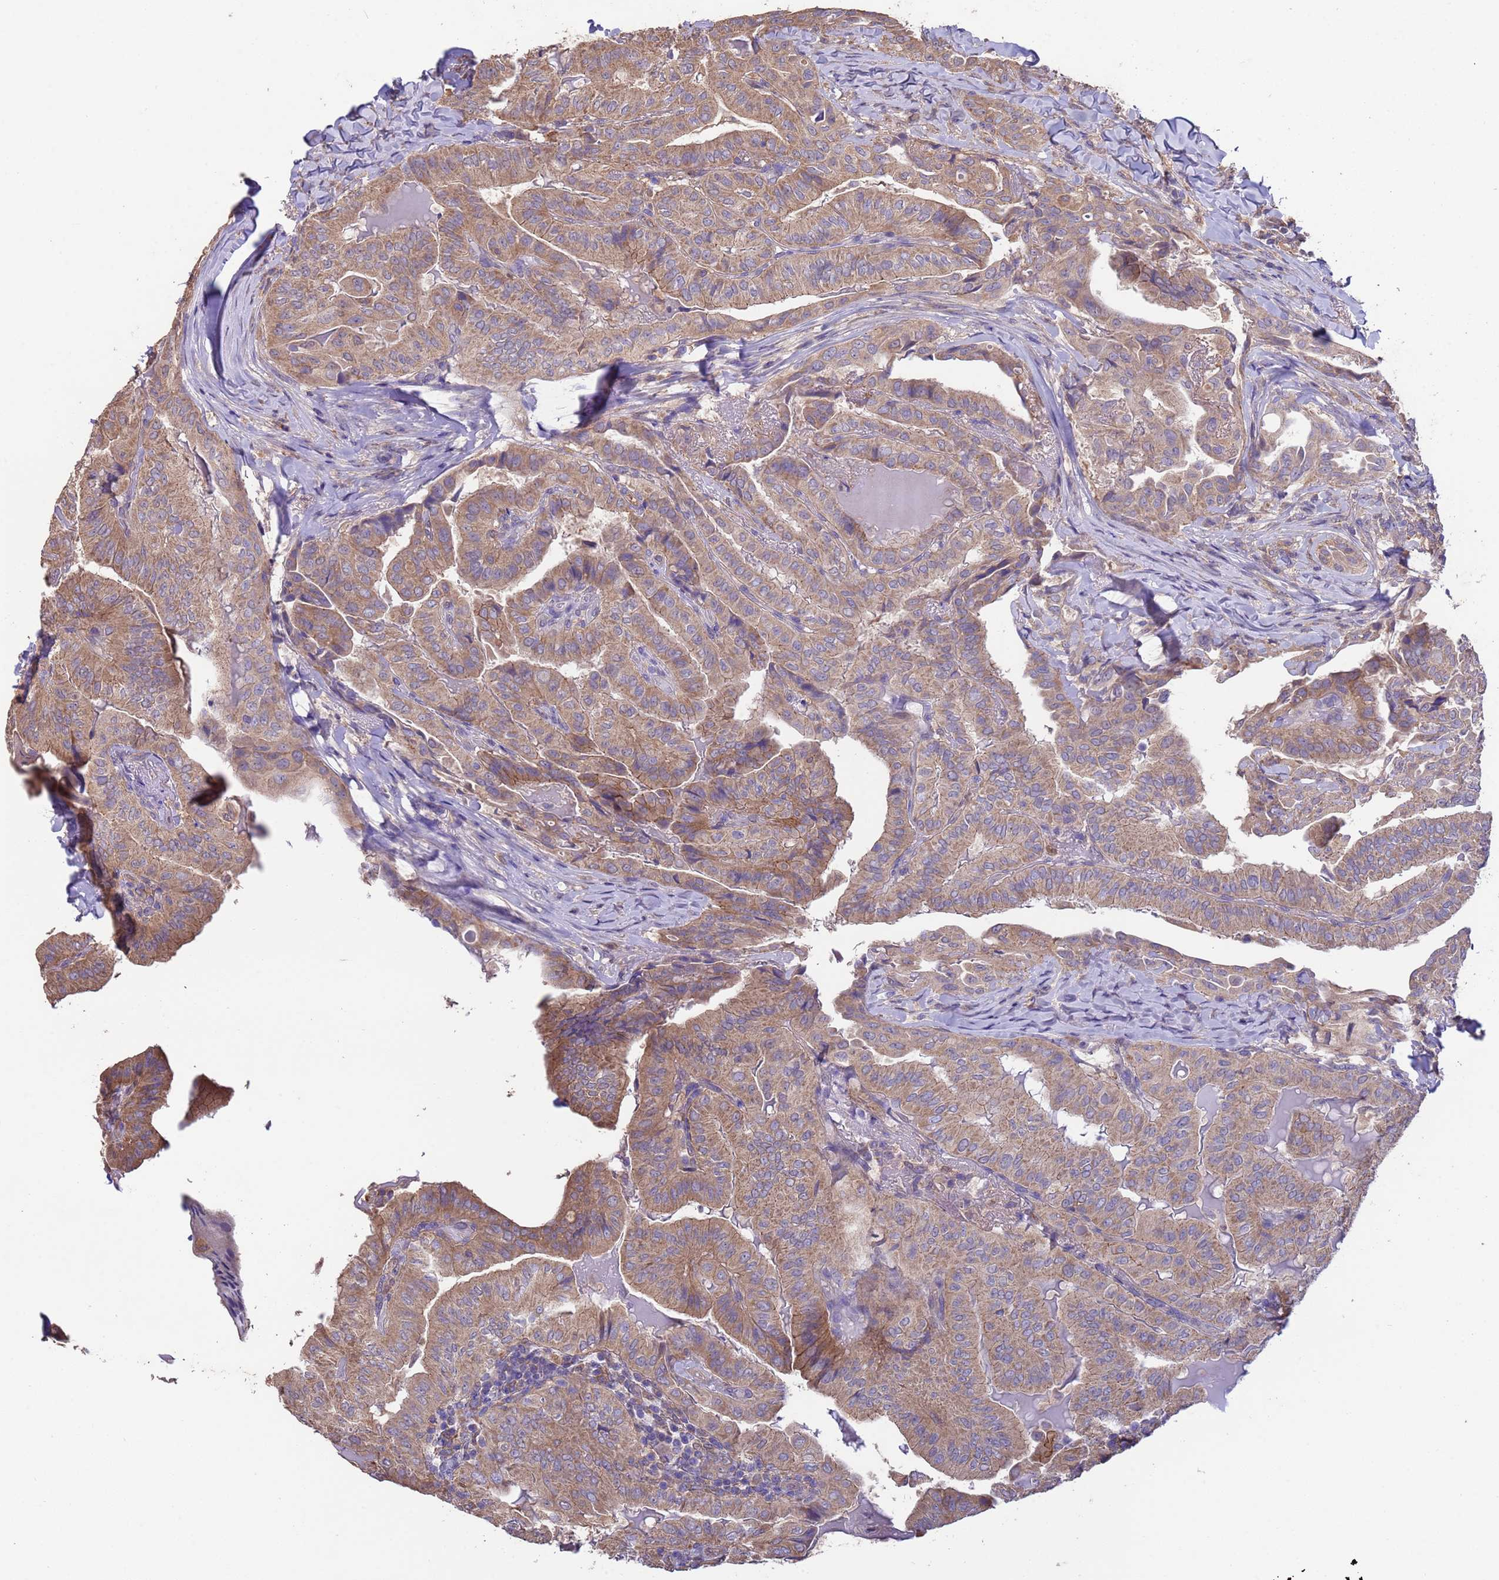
{"staining": {"intensity": "moderate", "quantity": ">75%", "location": "cytoplasmic/membranous"}, "tissue": "thyroid cancer", "cell_type": "Tumor cells", "image_type": "cancer", "snomed": [{"axis": "morphology", "description": "Papillary adenocarcinoma, NOS"}, {"axis": "topography", "description": "Thyroid gland"}], "caption": "Immunohistochemistry histopathology image of human thyroid papillary adenocarcinoma stained for a protein (brown), which reveals medium levels of moderate cytoplasmic/membranous staining in about >75% of tumor cells.", "gene": "NPHP1", "patient": {"sex": "female", "age": 68}}